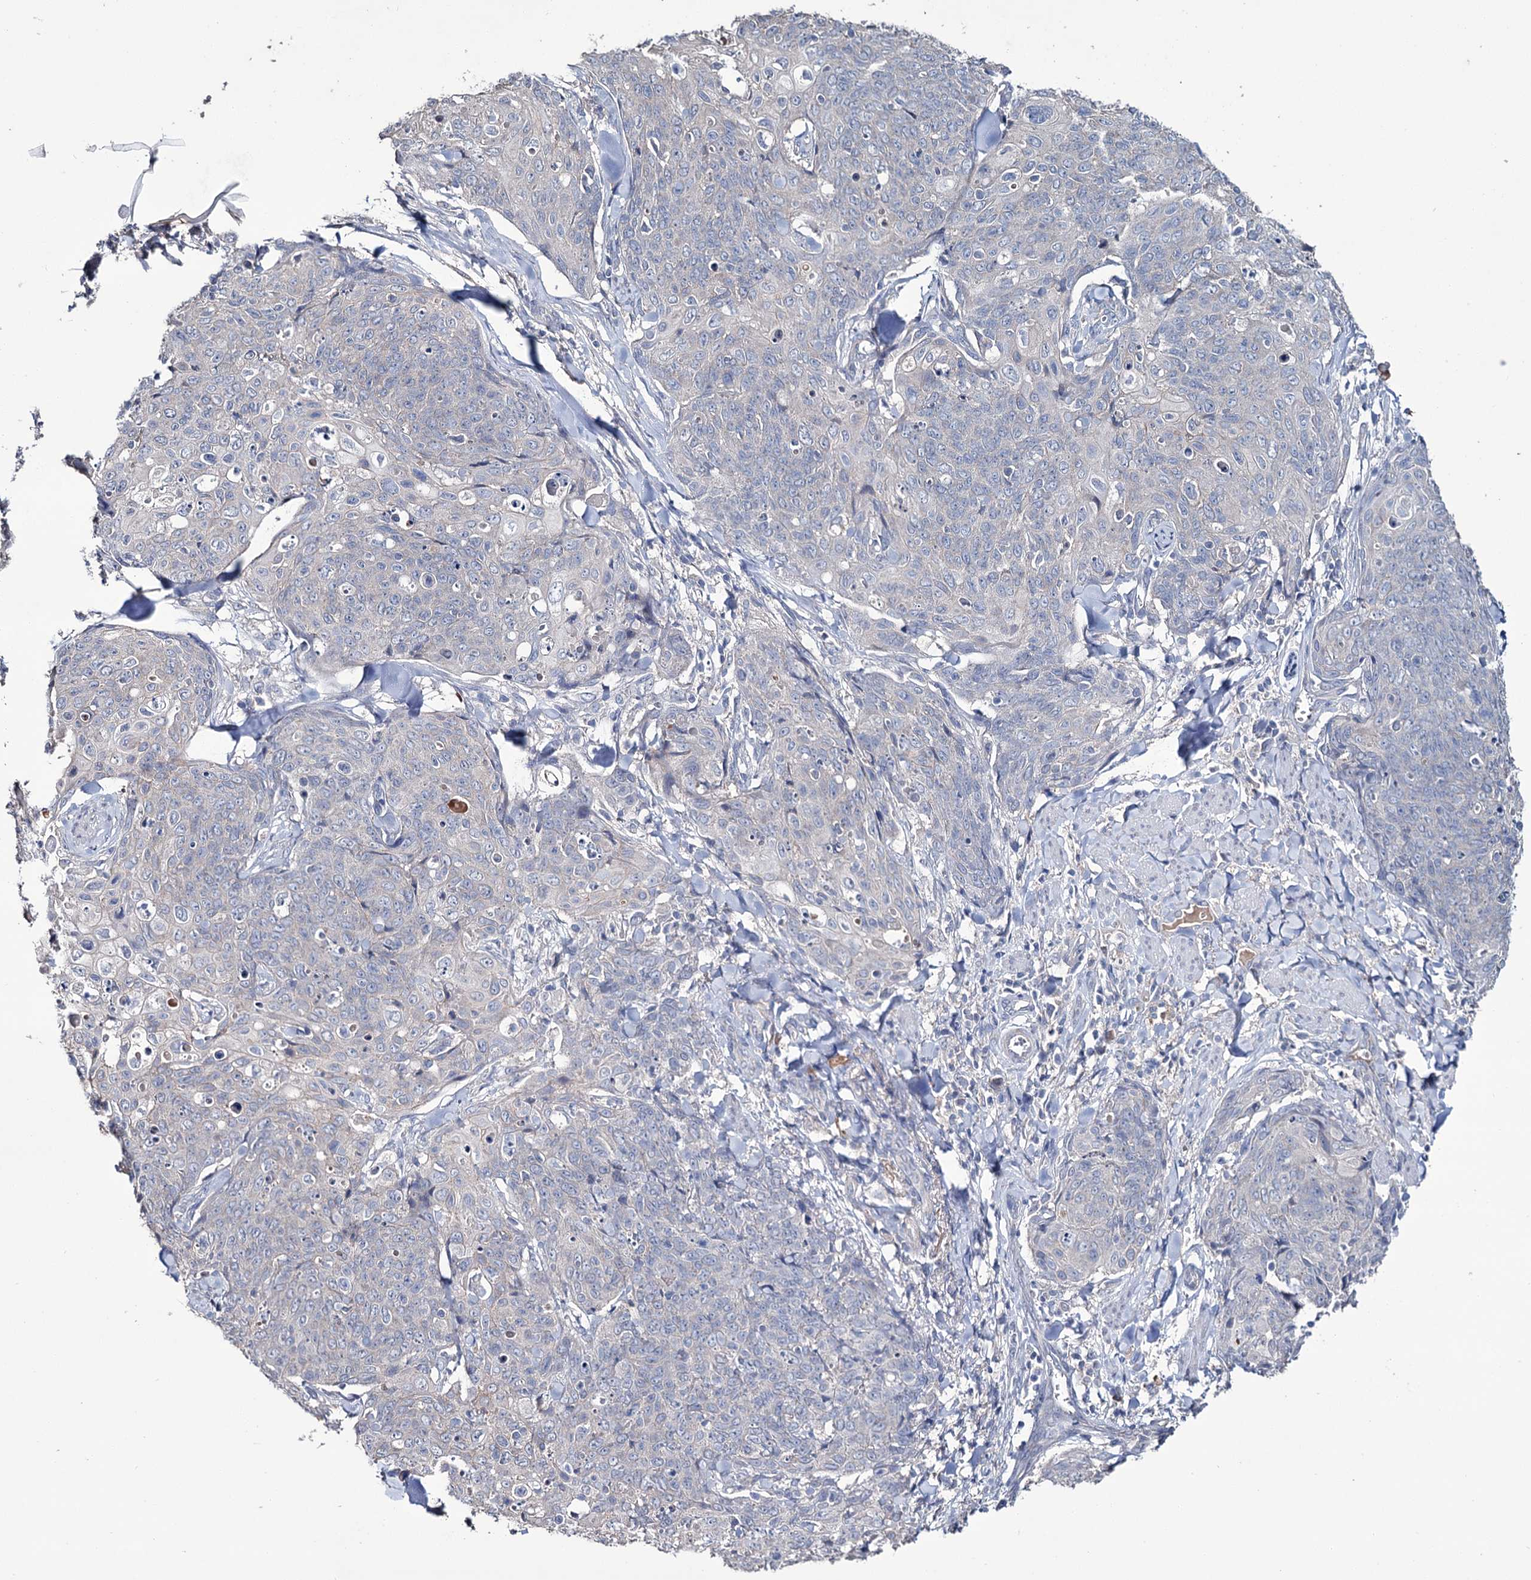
{"staining": {"intensity": "negative", "quantity": "none", "location": "none"}, "tissue": "skin cancer", "cell_type": "Tumor cells", "image_type": "cancer", "snomed": [{"axis": "morphology", "description": "Squamous cell carcinoma, NOS"}, {"axis": "topography", "description": "Skin"}, {"axis": "topography", "description": "Vulva"}], "caption": "Protein analysis of skin cancer (squamous cell carcinoma) exhibits no significant positivity in tumor cells.", "gene": "EPB41L5", "patient": {"sex": "female", "age": 85}}